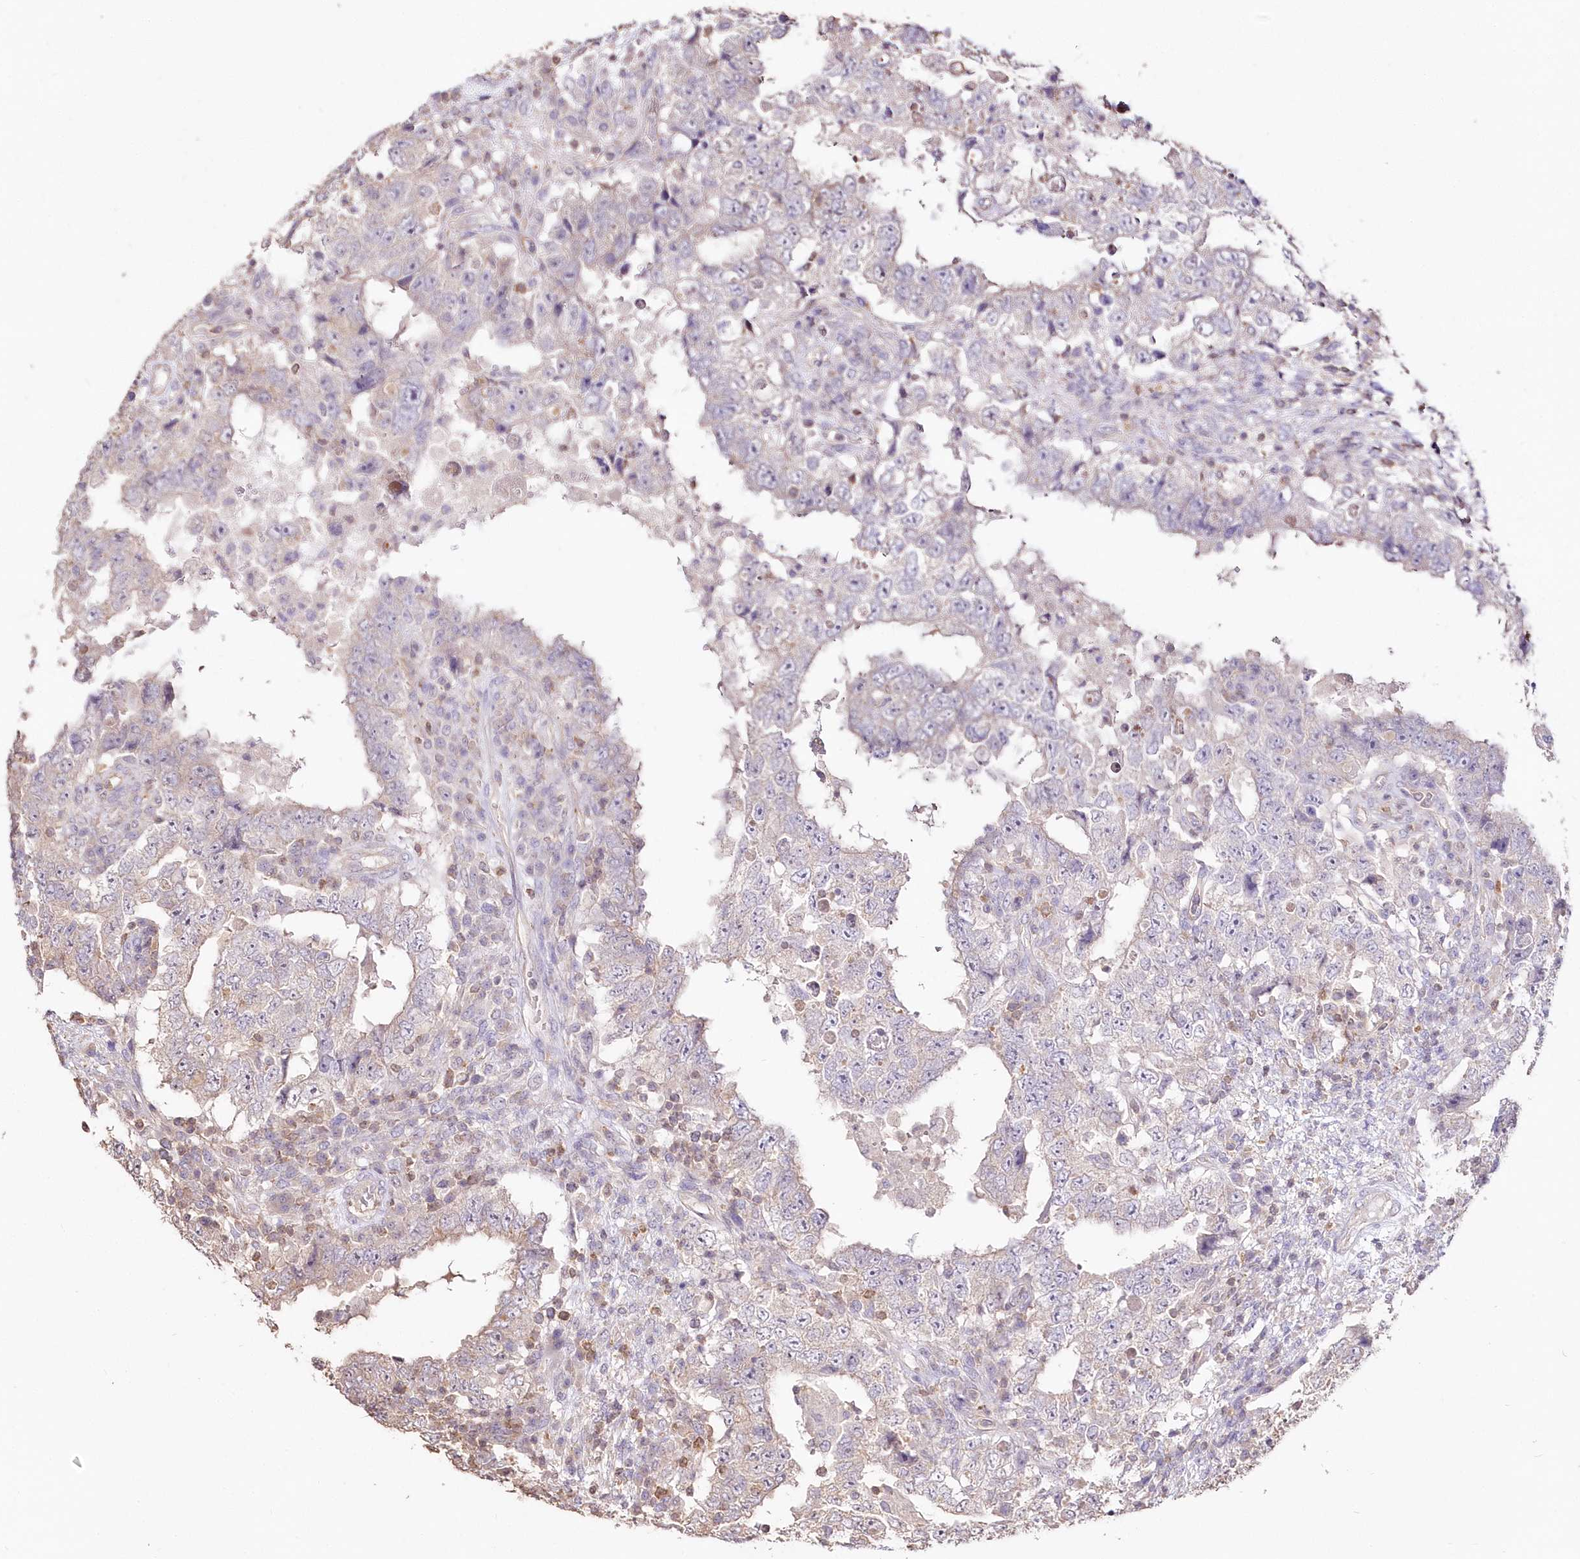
{"staining": {"intensity": "negative", "quantity": "none", "location": "none"}, "tissue": "testis cancer", "cell_type": "Tumor cells", "image_type": "cancer", "snomed": [{"axis": "morphology", "description": "Carcinoma, Embryonal, NOS"}, {"axis": "topography", "description": "Testis"}], "caption": "This image is of testis cancer (embryonal carcinoma) stained with IHC to label a protein in brown with the nuclei are counter-stained blue. There is no expression in tumor cells. The staining is performed using DAB brown chromogen with nuclei counter-stained in using hematoxylin.", "gene": "STK17B", "patient": {"sex": "male", "age": 26}}